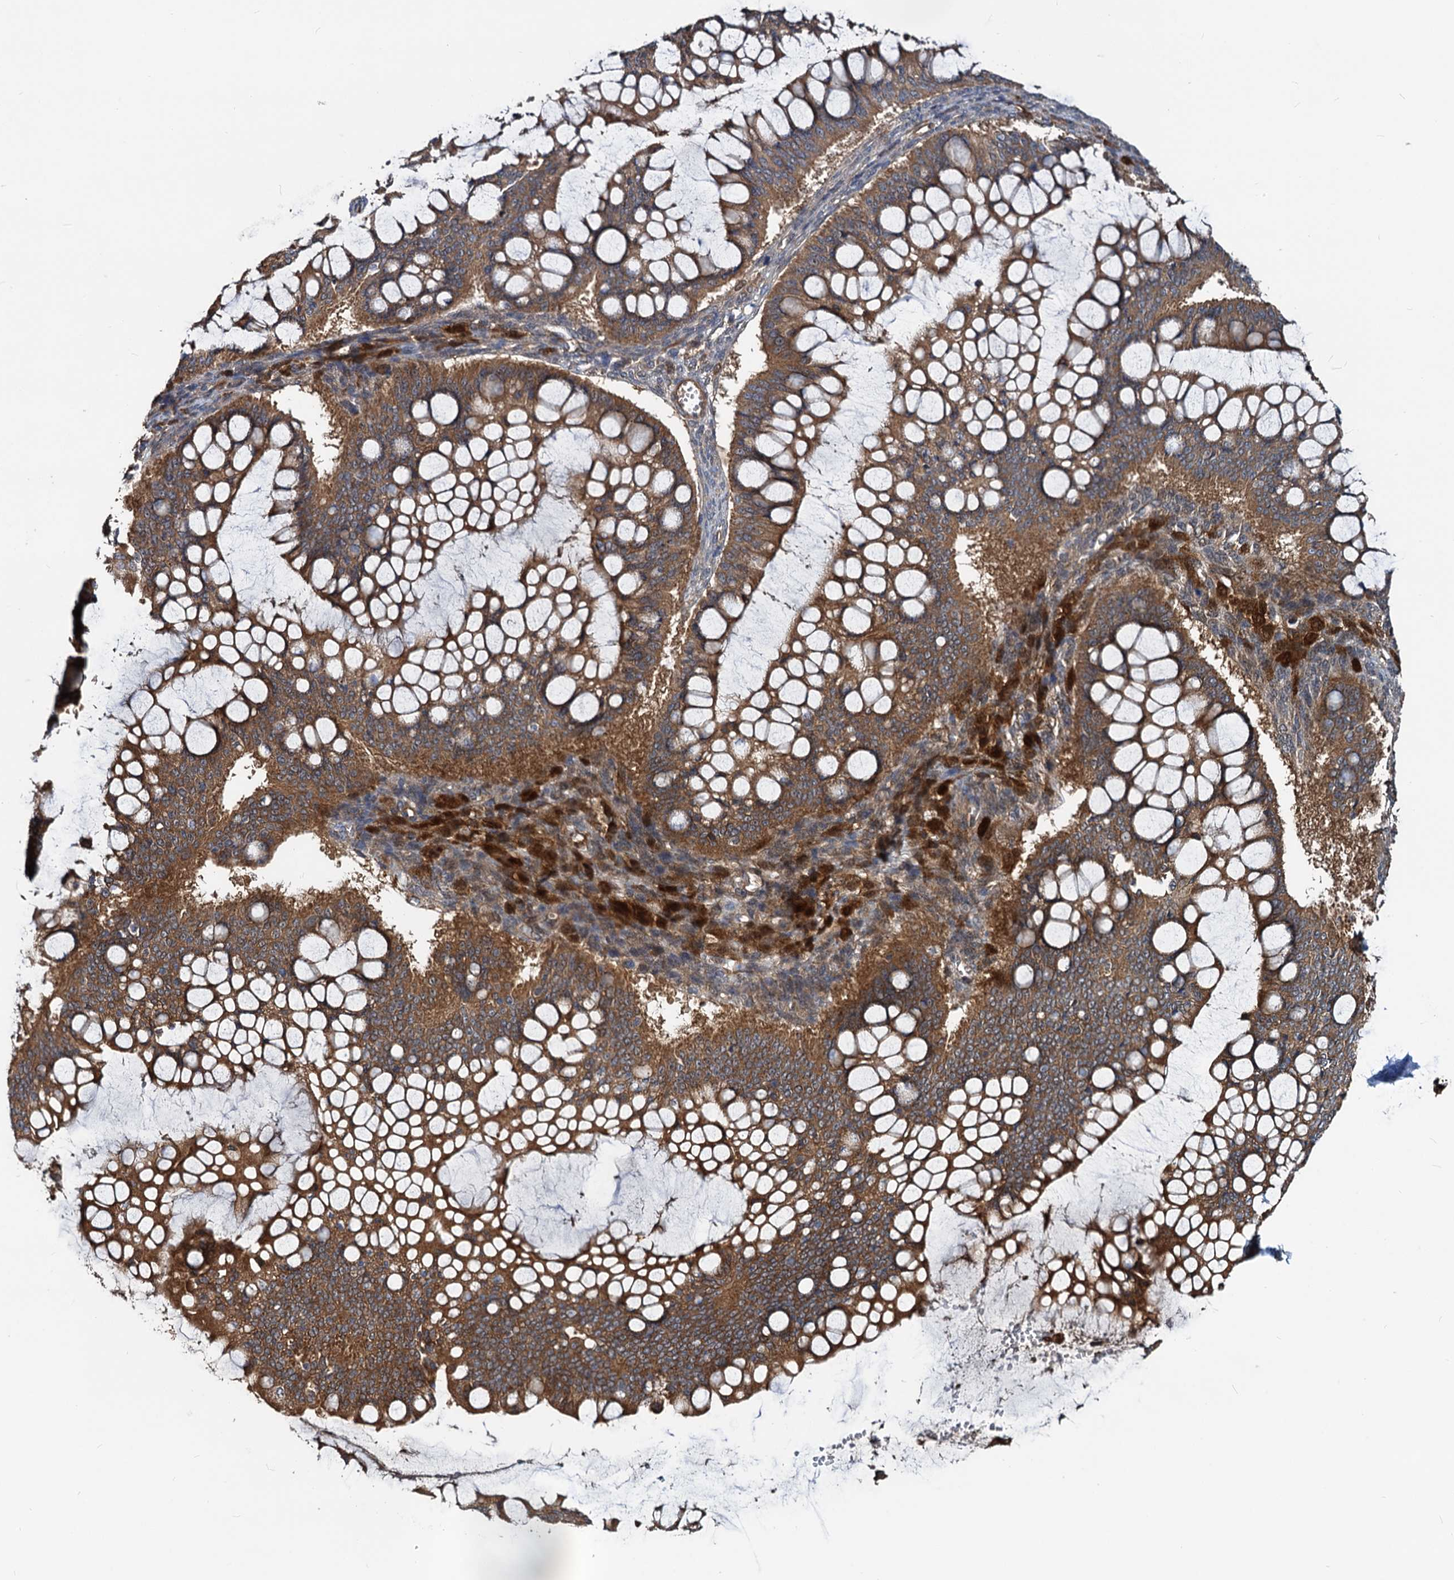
{"staining": {"intensity": "moderate", "quantity": ">75%", "location": "cytoplasmic/membranous"}, "tissue": "ovarian cancer", "cell_type": "Tumor cells", "image_type": "cancer", "snomed": [{"axis": "morphology", "description": "Cystadenocarcinoma, mucinous, NOS"}, {"axis": "topography", "description": "Ovary"}], "caption": "Mucinous cystadenocarcinoma (ovarian) was stained to show a protein in brown. There is medium levels of moderate cytoplasmic/membranous staining in approximately >75% of tumor cells. Using DAB (3,3'-diaminobenzidine) (brown) and hematoxylin (blue) stains, captured at high magnification using brightfield microscopy.", "gene": "IDI1", "patient": {"sex": "female", "age": 73}}